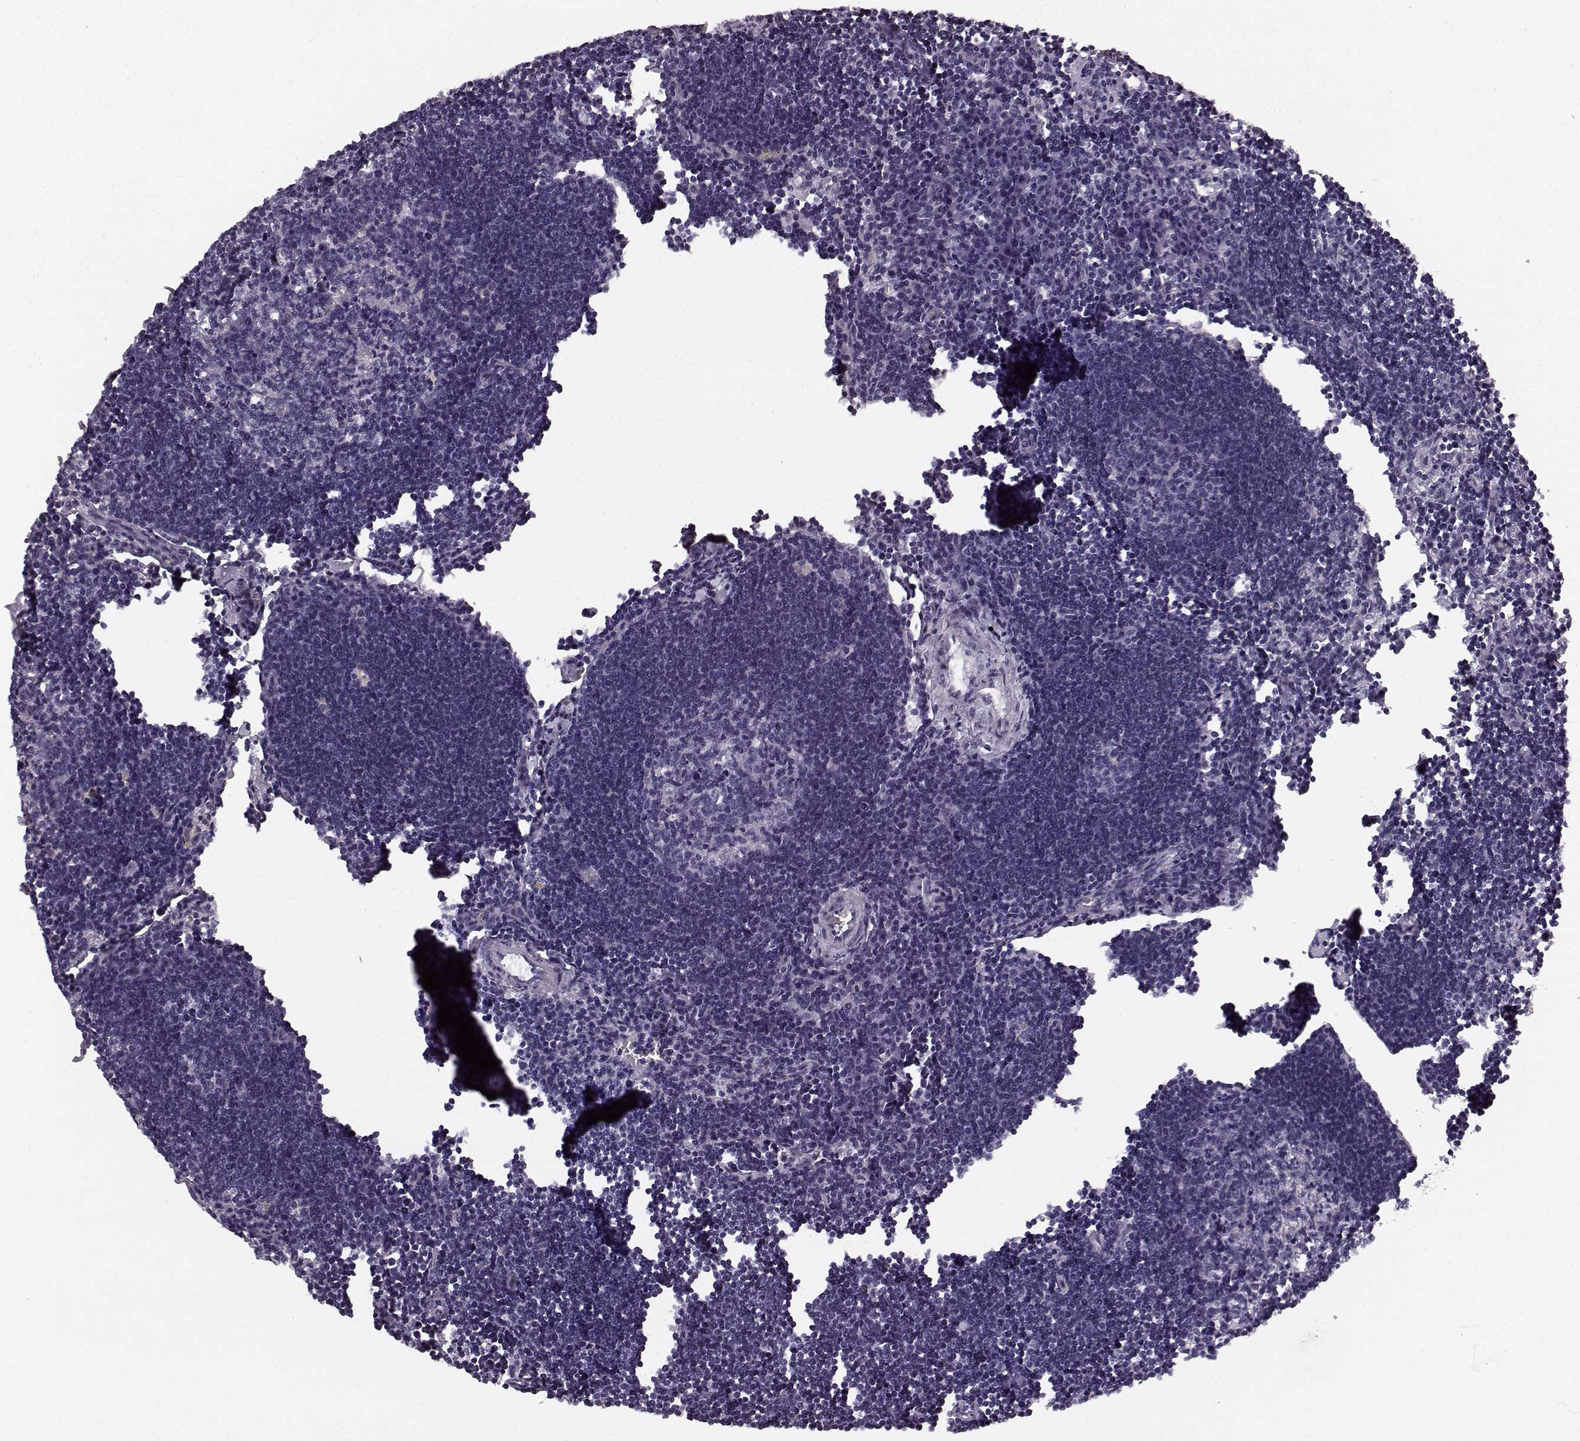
{"staining": {"intensity": "negative", "quantity": "none", "location": "none"}, "tissue": "lymph node", "cell_type": "Germinal center cells", "image_type": "normal", "snomed": [{"axis": "morphology", "description": "Normal tissue, NOS"}, {"axis": "topography", "description": "Lymph node"}], "caption": "This photomicrograph is of normal lymph node stained with immunohistochemistry to label a protein in brown with the nuclei are counter-stained blue. There is no positivity in germinal center cells.", "gene": "TMPRSS15", "patient": {"sex": "male", "age": 55}}